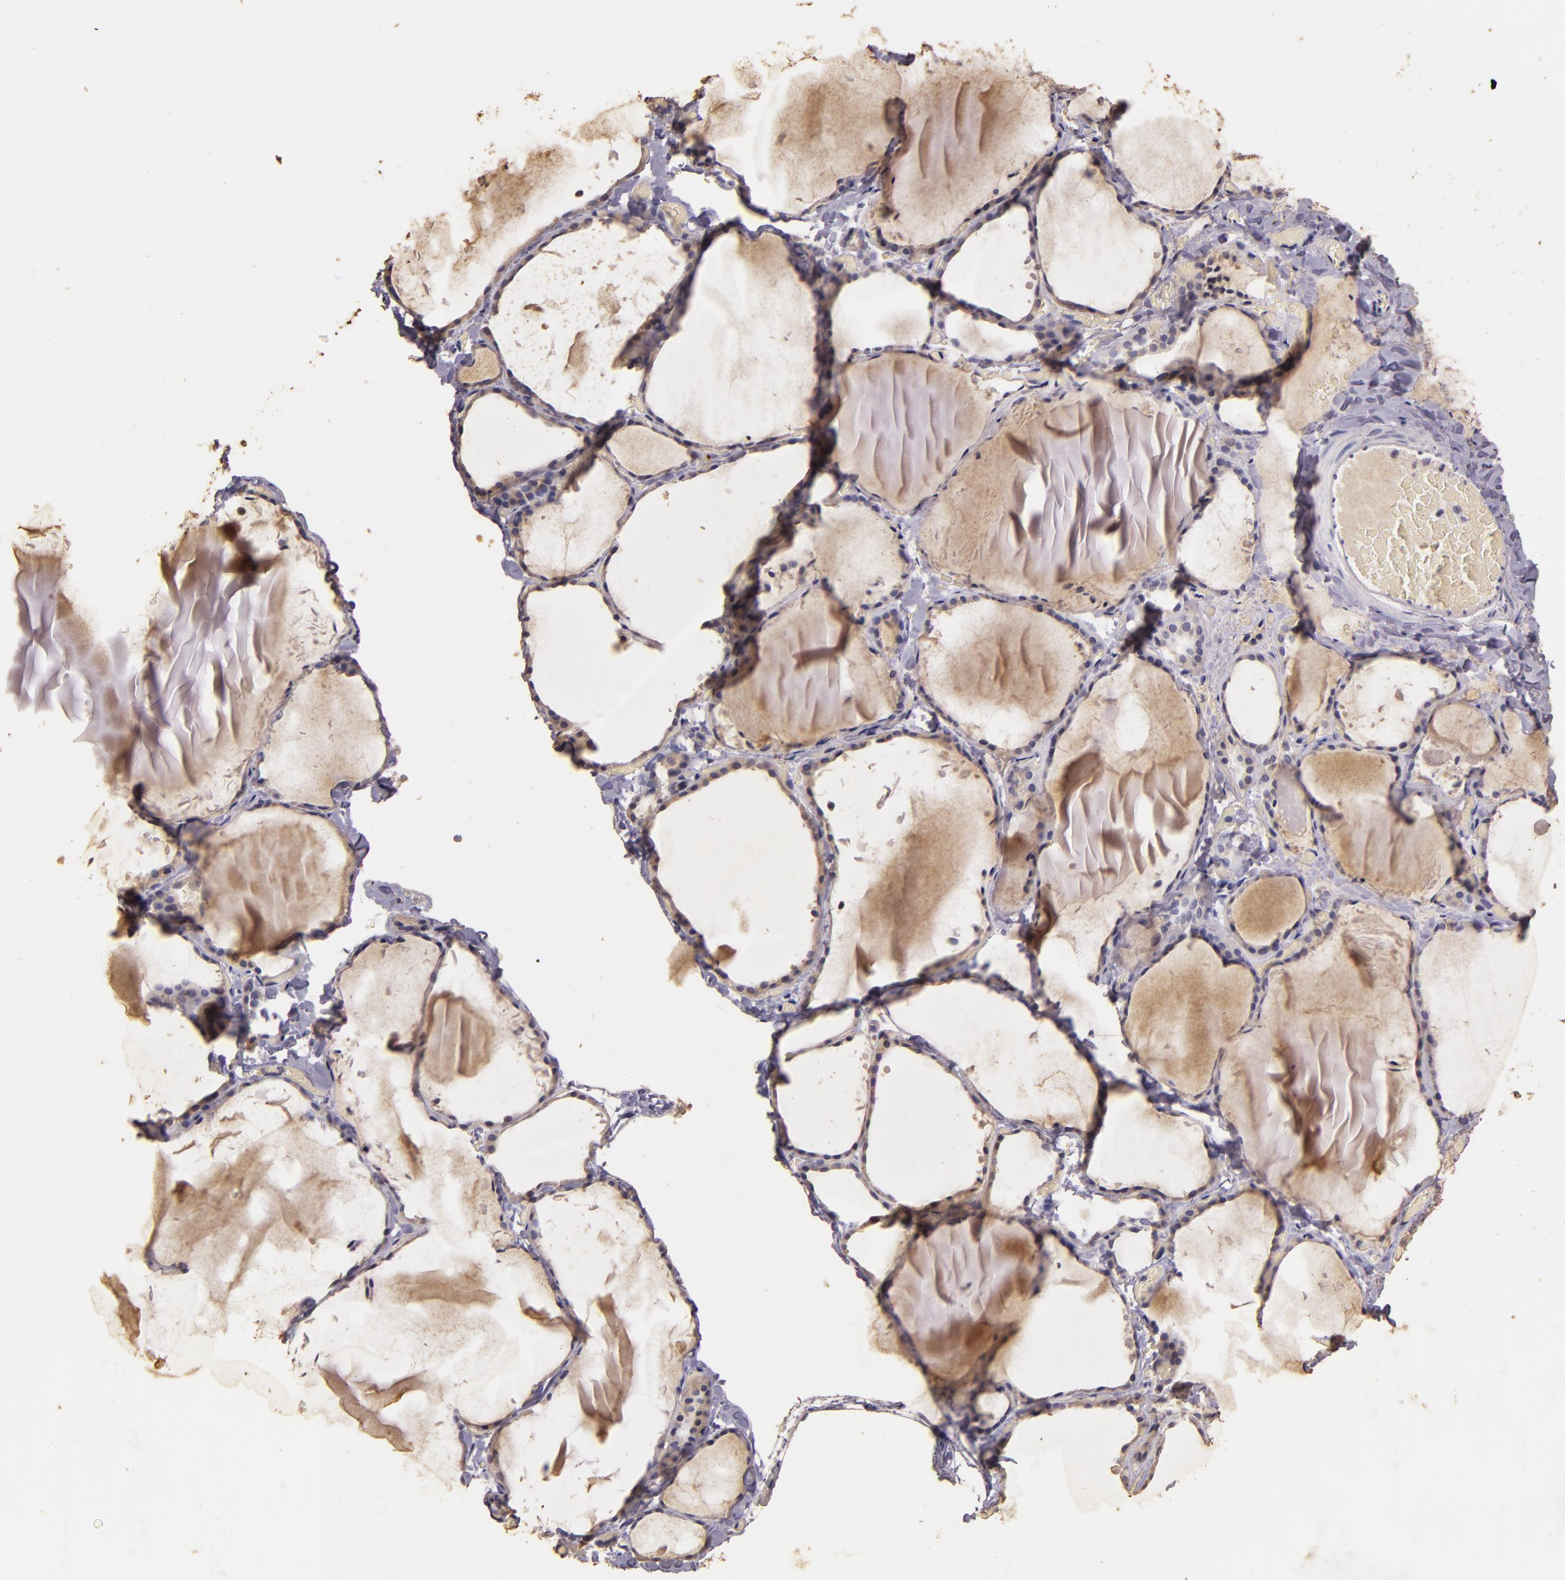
{"staining": {"intensity": "moderate", "quantity": "25%-75%", "location": "cytoplasmic/membranous"}, "tissue": "thyroid gland", "cell_type": "Glandular cells", "image_type": "normal", "snomed": [{"axis": "morphology", "description": "Normal tissue, NOS"}, {"axis": "topography", "description": "Thyroid gland"}], "caption": "About 25%-75% of glandular cells in benign thyroid gland demonstrate moderate cytoplasmic/membranous protein staining as visualized by brown immunohistochemical staining.", "gene": "BCL2L13", "patient": {"sex": "female", "age": 22}}